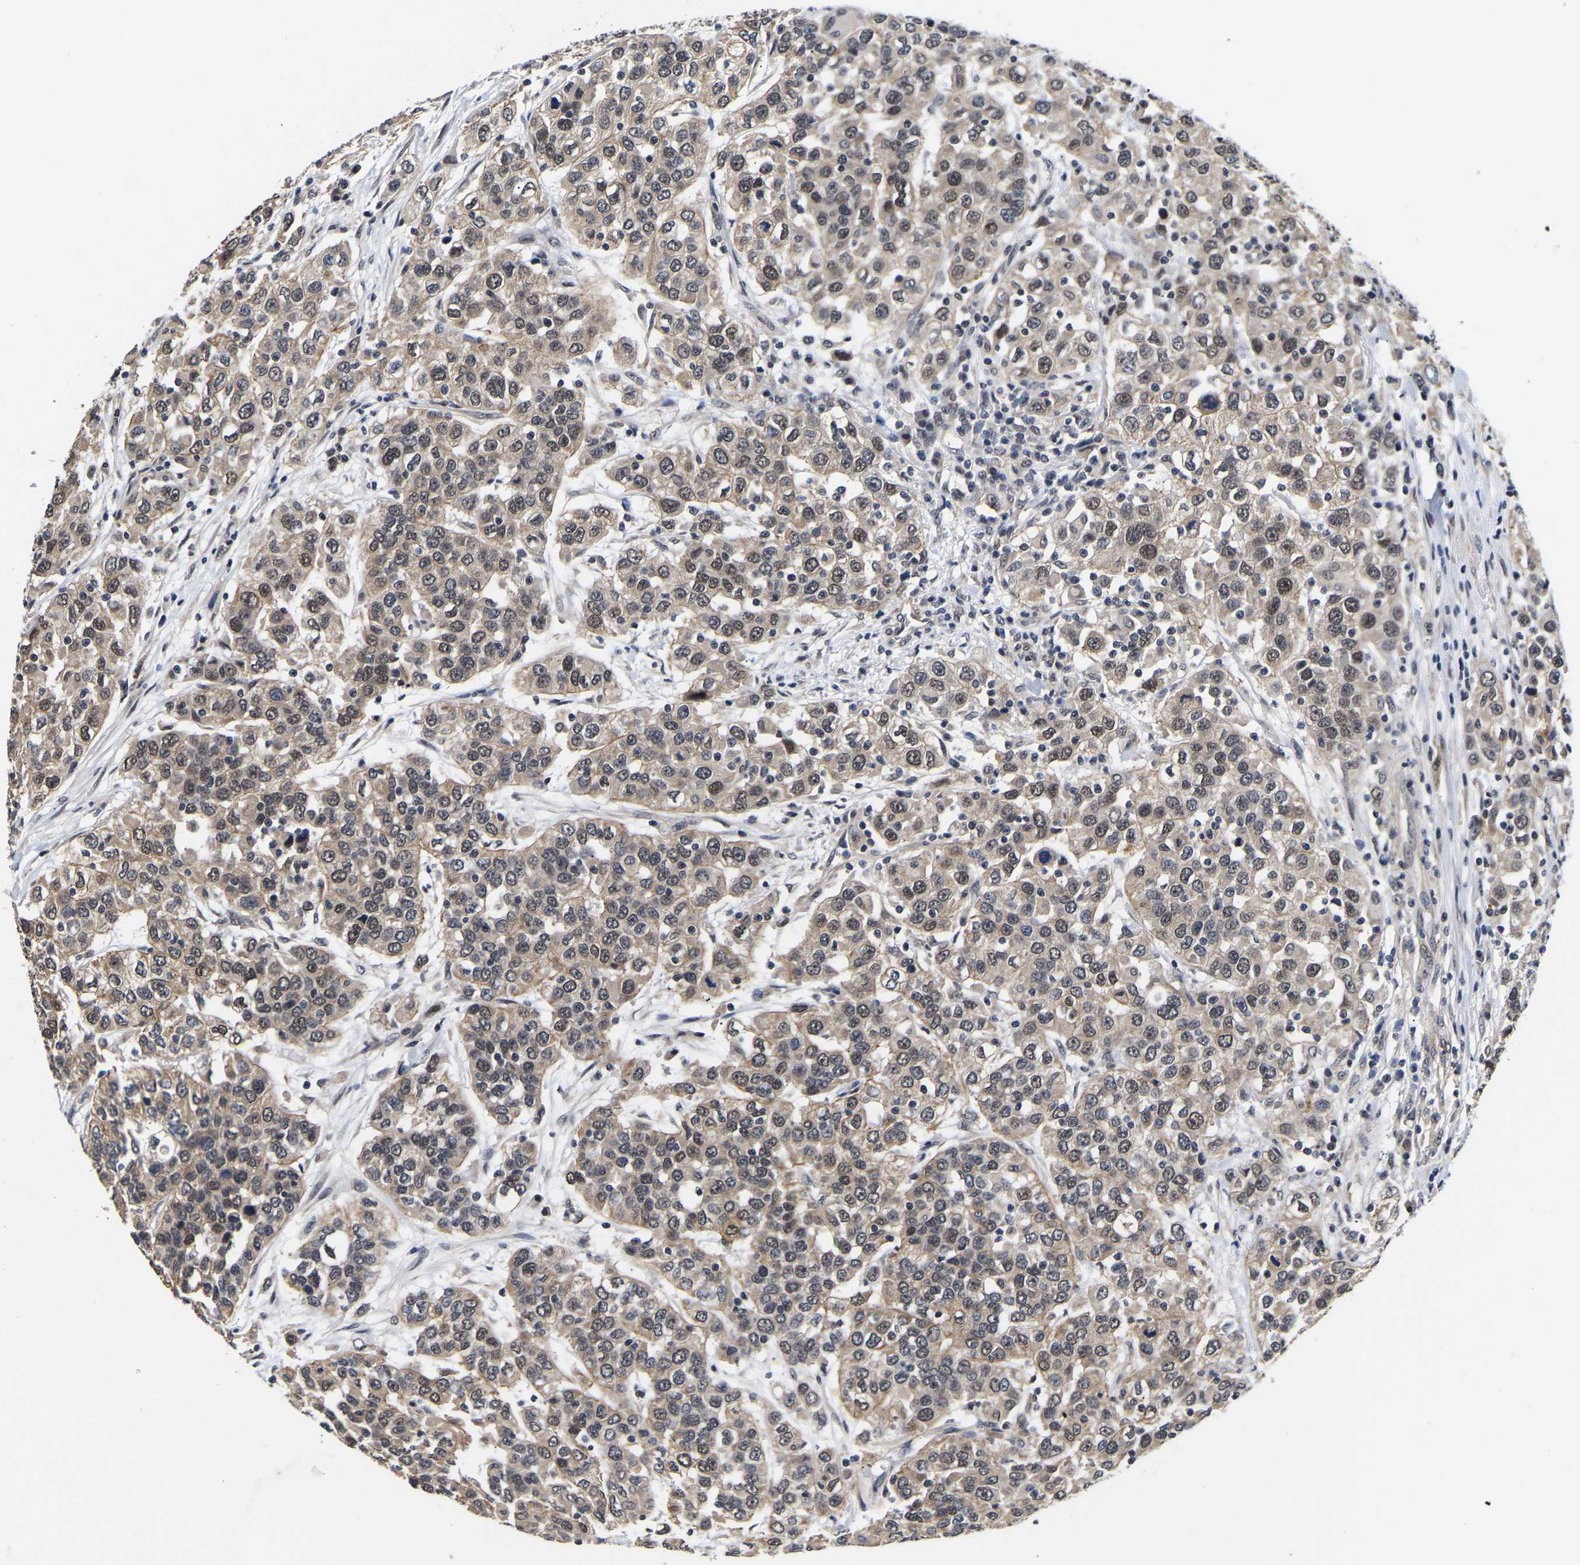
{"staining": {"intensity": "weak", "quantity": ">75%", "location": "cytoplasmic/membranous,nuclear"}, "tissue": "urothelial cancer", "cell_type": "Tumor cells", "image_type": "cancer", "snomed": [{"axis": "morphology", "description": "Urothelial carcinoma, High grade"}, {"axis": "topography", "description": "Urinary bladder"}], "caption": "High-magnification brightfield microscopy of urothelial carcinoma (high-grade) stained with DAB (brown) and counterstained with hematoxylin (blue). tumor cells exhibit weak cytoplasmic/membranous and nuclear positivity is seen in approximately>75% of cells. The protein of interest is shown in brown color, while the nuclei are stained blue.", "gene": "METTL16", "patient": {"sex": "female", "age": 80}}